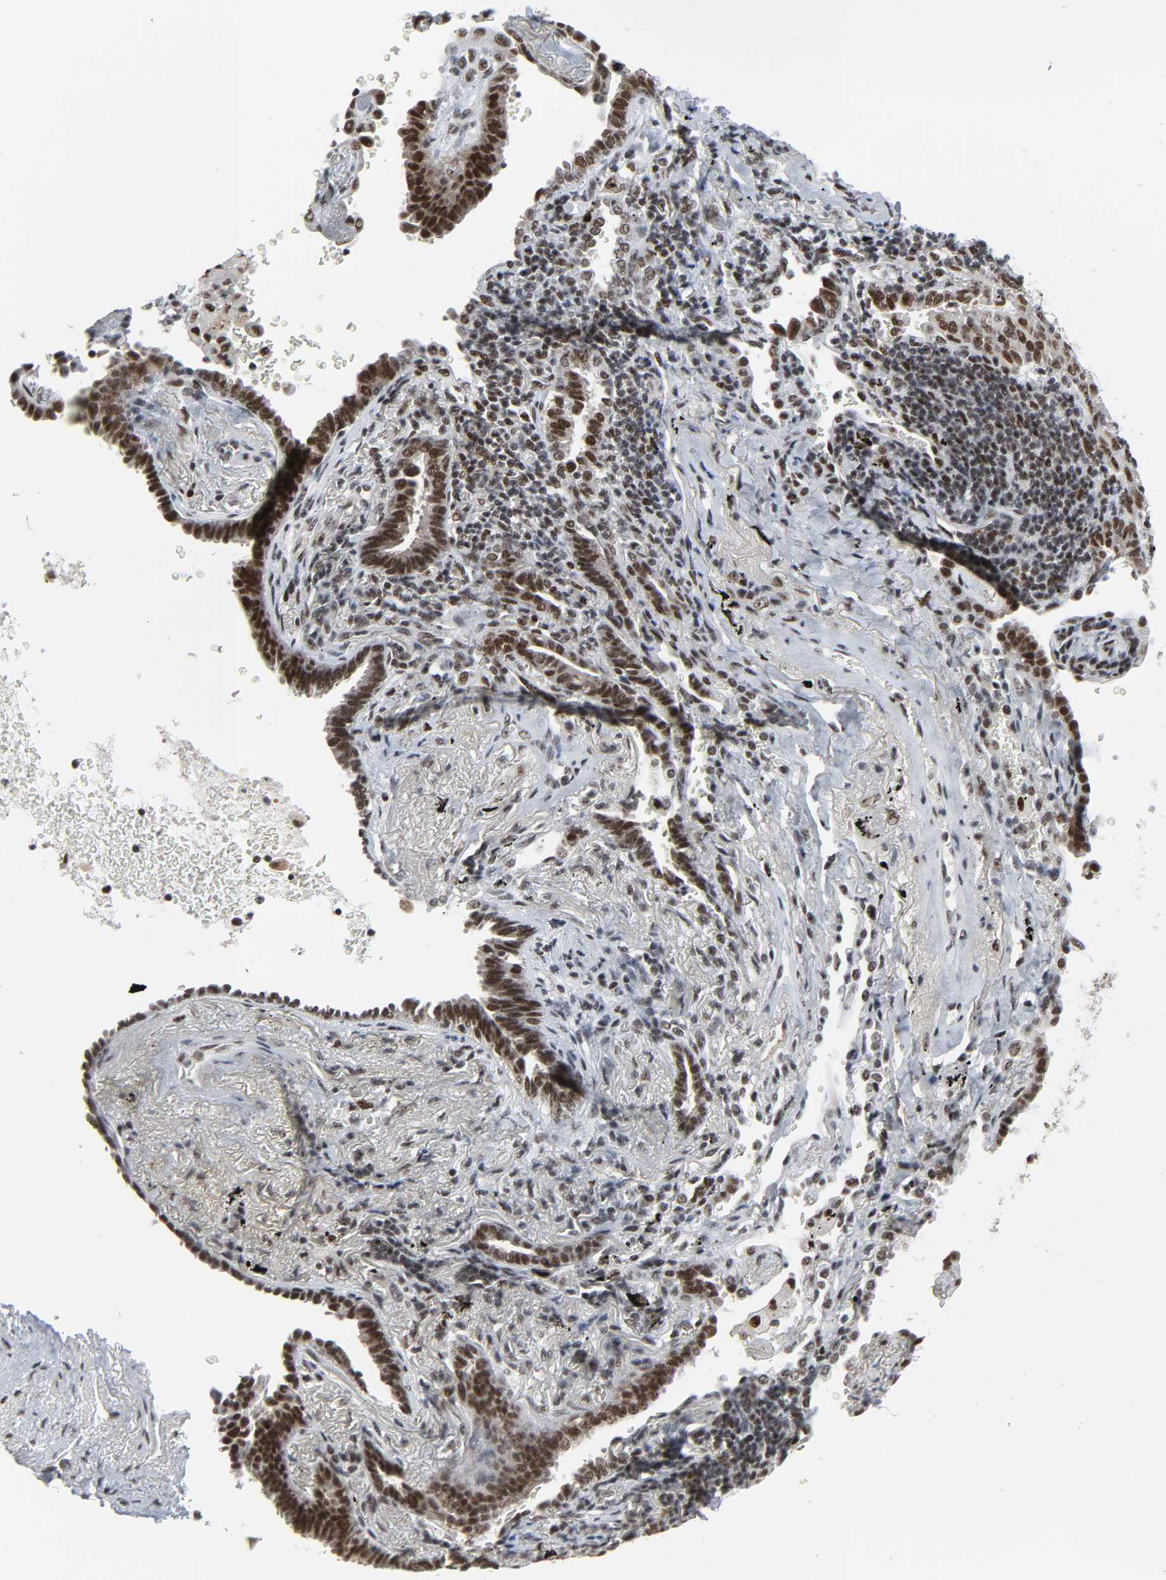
{"staining": {"intensity": "strong", "quantity": ">75%", "location": "nuclear"}, "tissue": "lung cancer", "cell_type": "Tumor cells", "image_type": "cancer", "snomed": [{"axis": "morphology", "description": "Adenocarcinoma, NOS"}, {"axis": "topography", "description": "Lung"}], "caption": "Human lung cancer stained with a brown dye reveals strong nuclear positive positivity in approximately >75% of tumor cells.", "gene": "CDK7", "patient": {"sex": "female", "age": 64}}